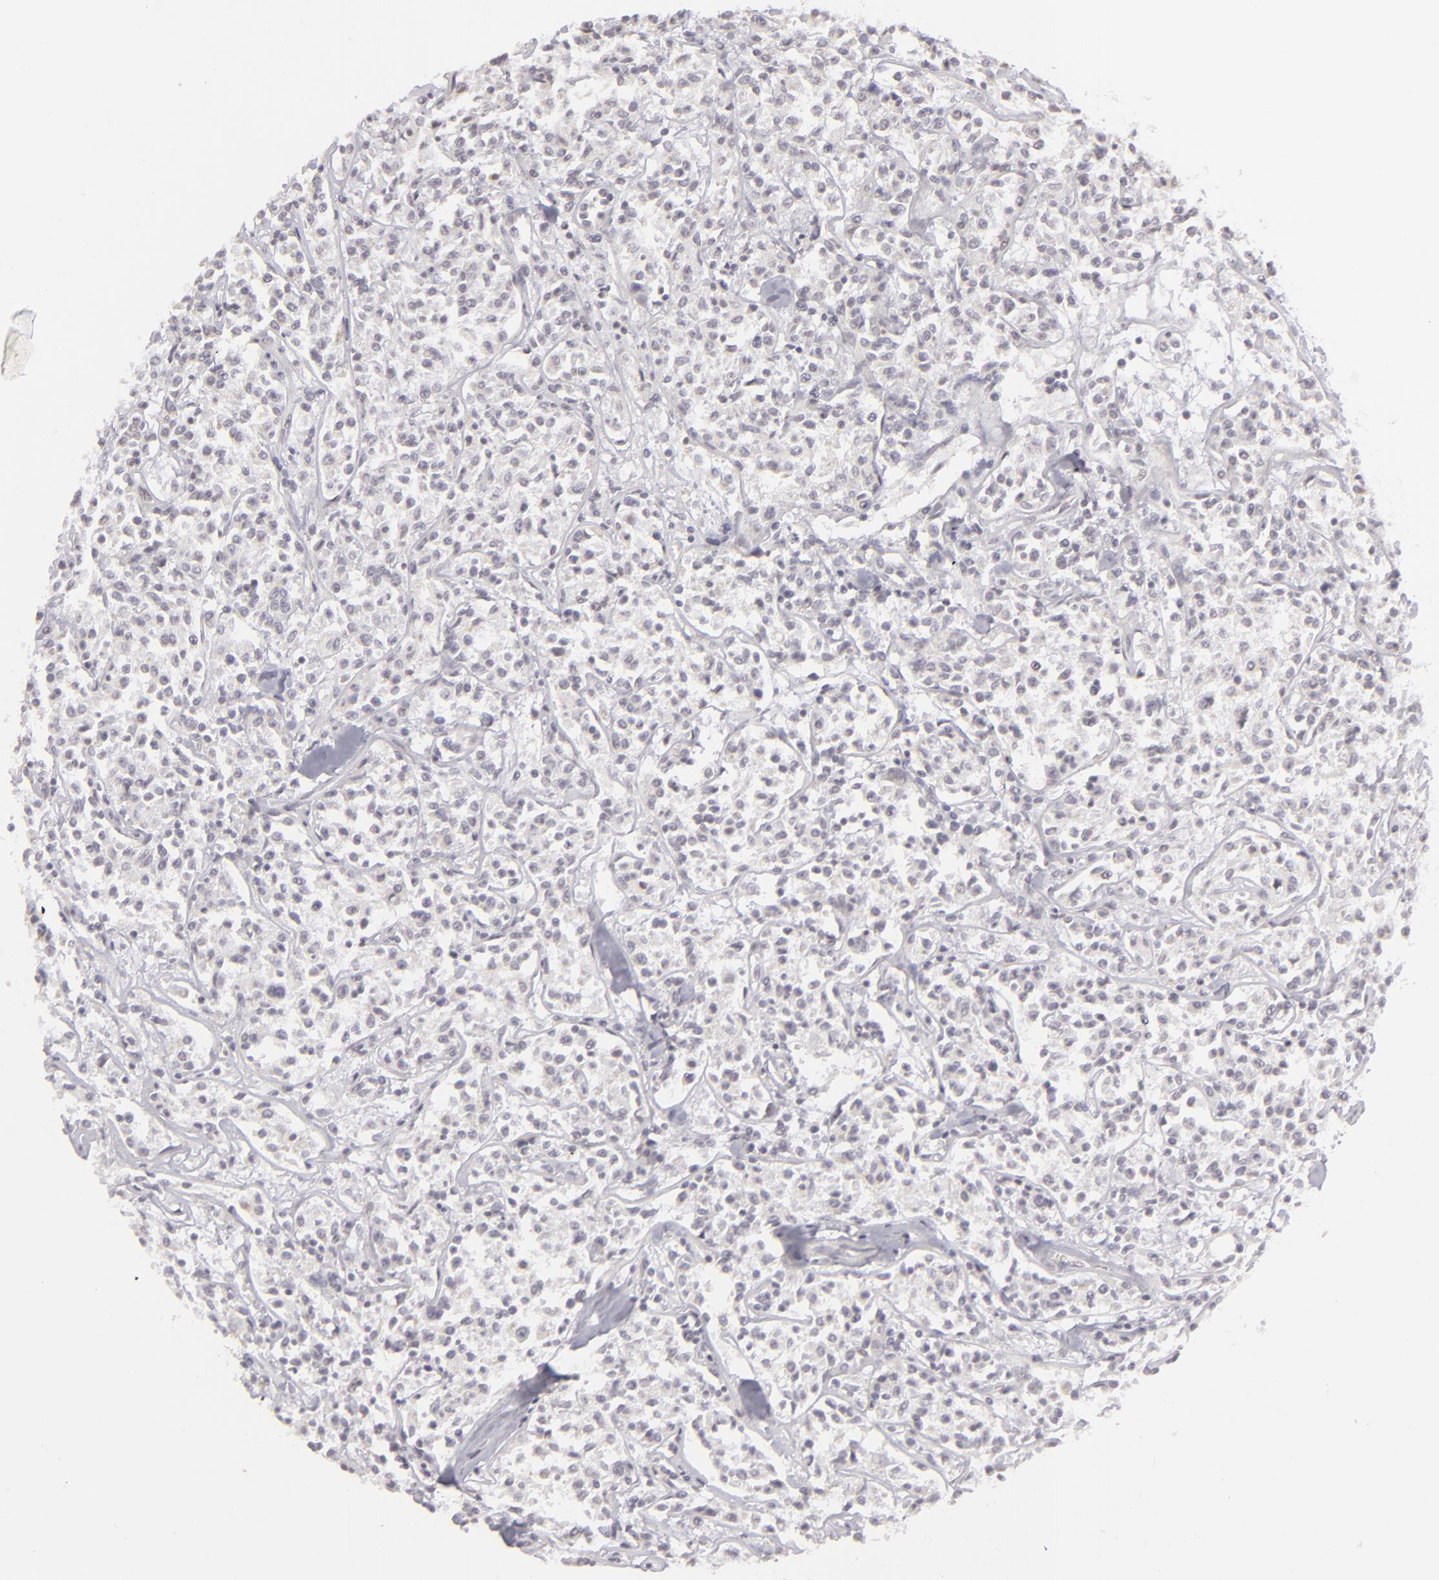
{"staining": {"intensity": "negative", "quantity": "none", "location": "none"}, "tissue": "lymphoma", "cell_type": "Tumor cells", "image_type": "cancer", "snomed": [{"axis": "morphology", "description": "Malignant lymphoma, non-Hodgkin's type, Low grade"}, {"axis": "topography", "description": "Small intestine"}], "caption": "The photomicrograph displays no staining of tumor cells in lymphoma.", "gene": "SIX1", "patient": {"sex": "female", "age": 59}}